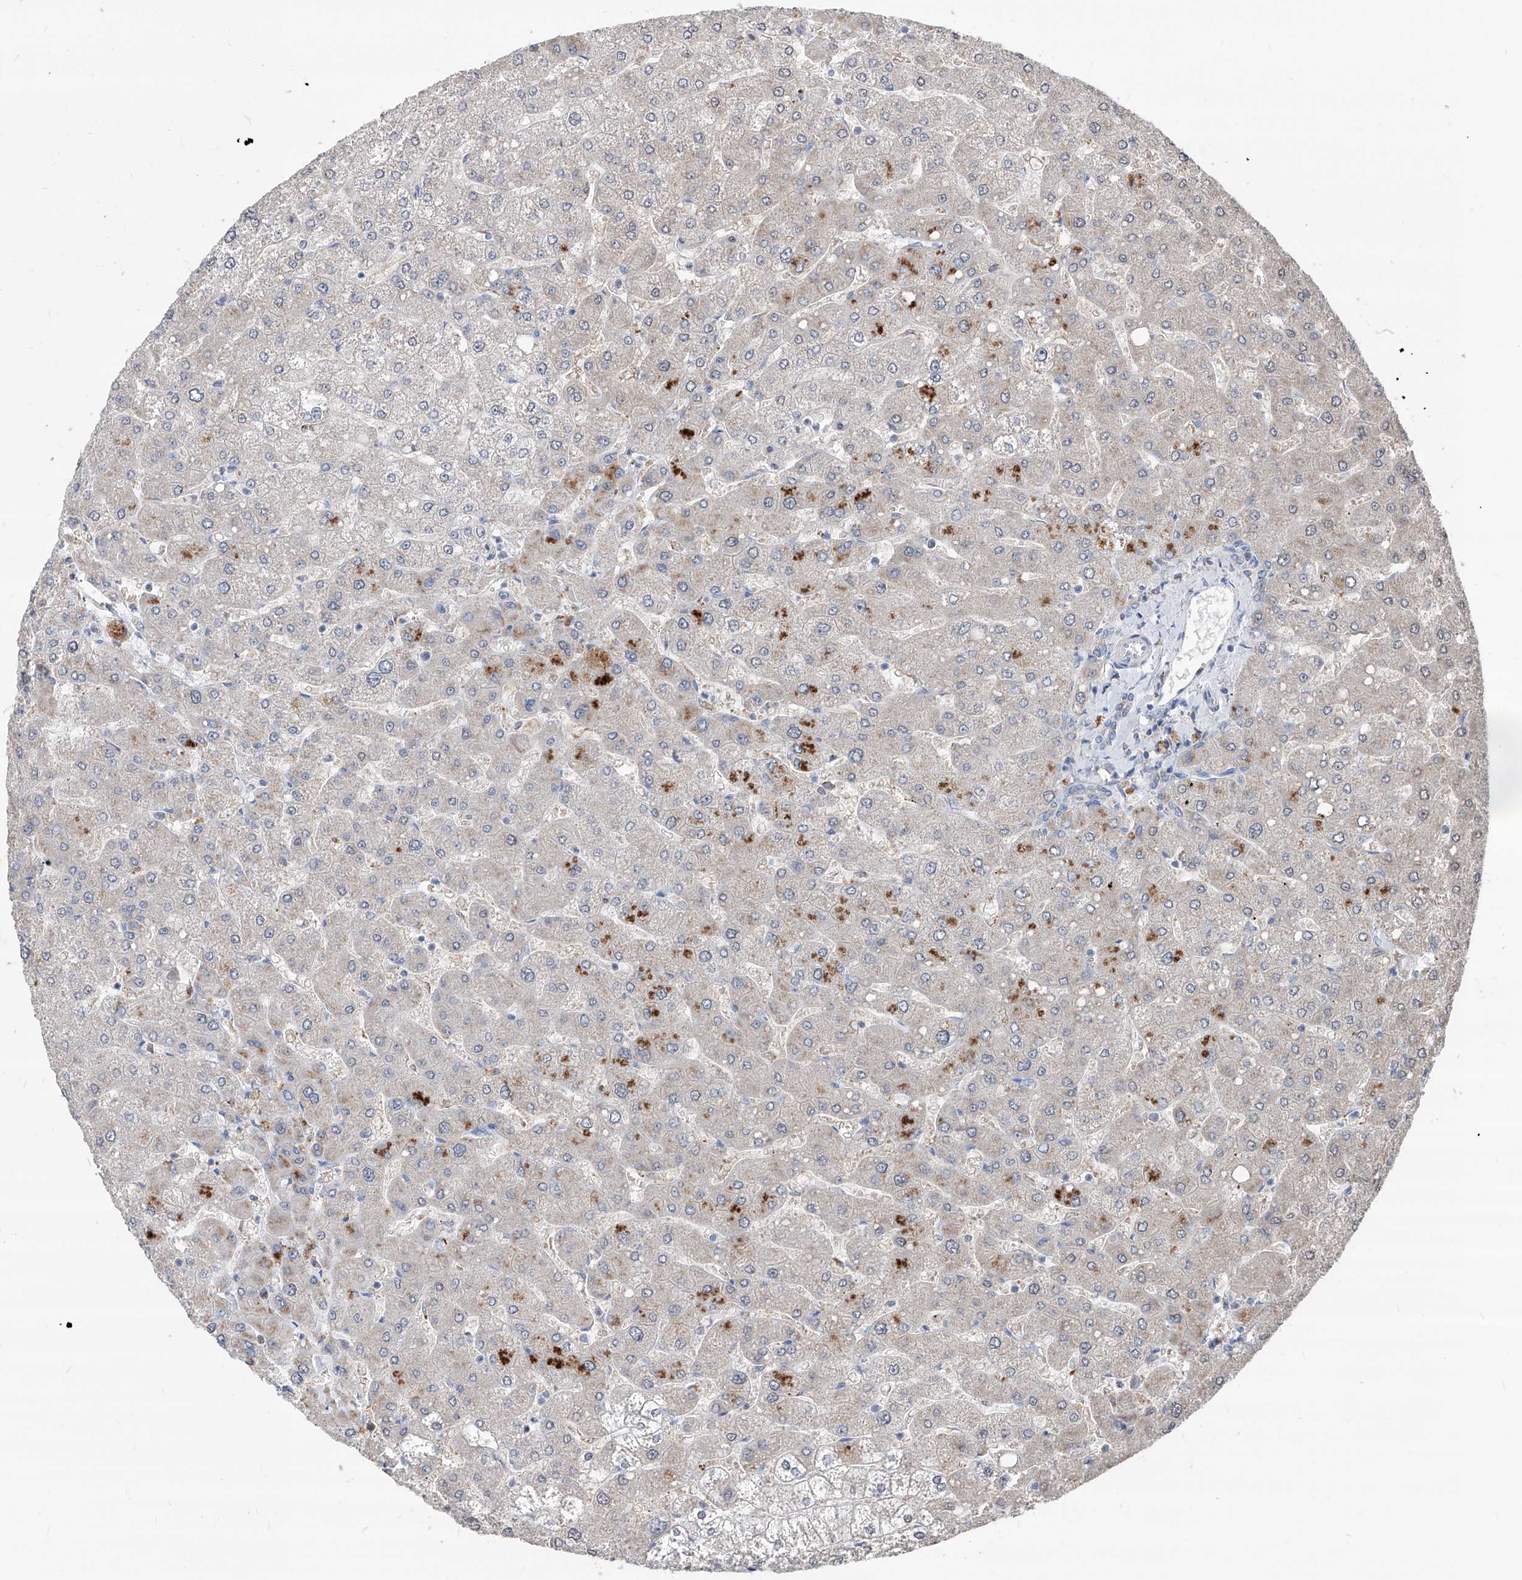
{"staining": {"intensity": "negative", "quantity": "none", "location": "none"}, "tissue": "liver", "cell_type": "Cholangiocytes", "image_type": "normal", "snomed": [{"axis": "morphology", "description": "Normal tissue, NOS"}, {"axis": "topography", "description": "Liver"}], "caption": "Protein analysis of benign liver shows no significant staining in cholangiocytes.", "gene": "AGPS", "patient": {"sex": "male", "age": 55}}